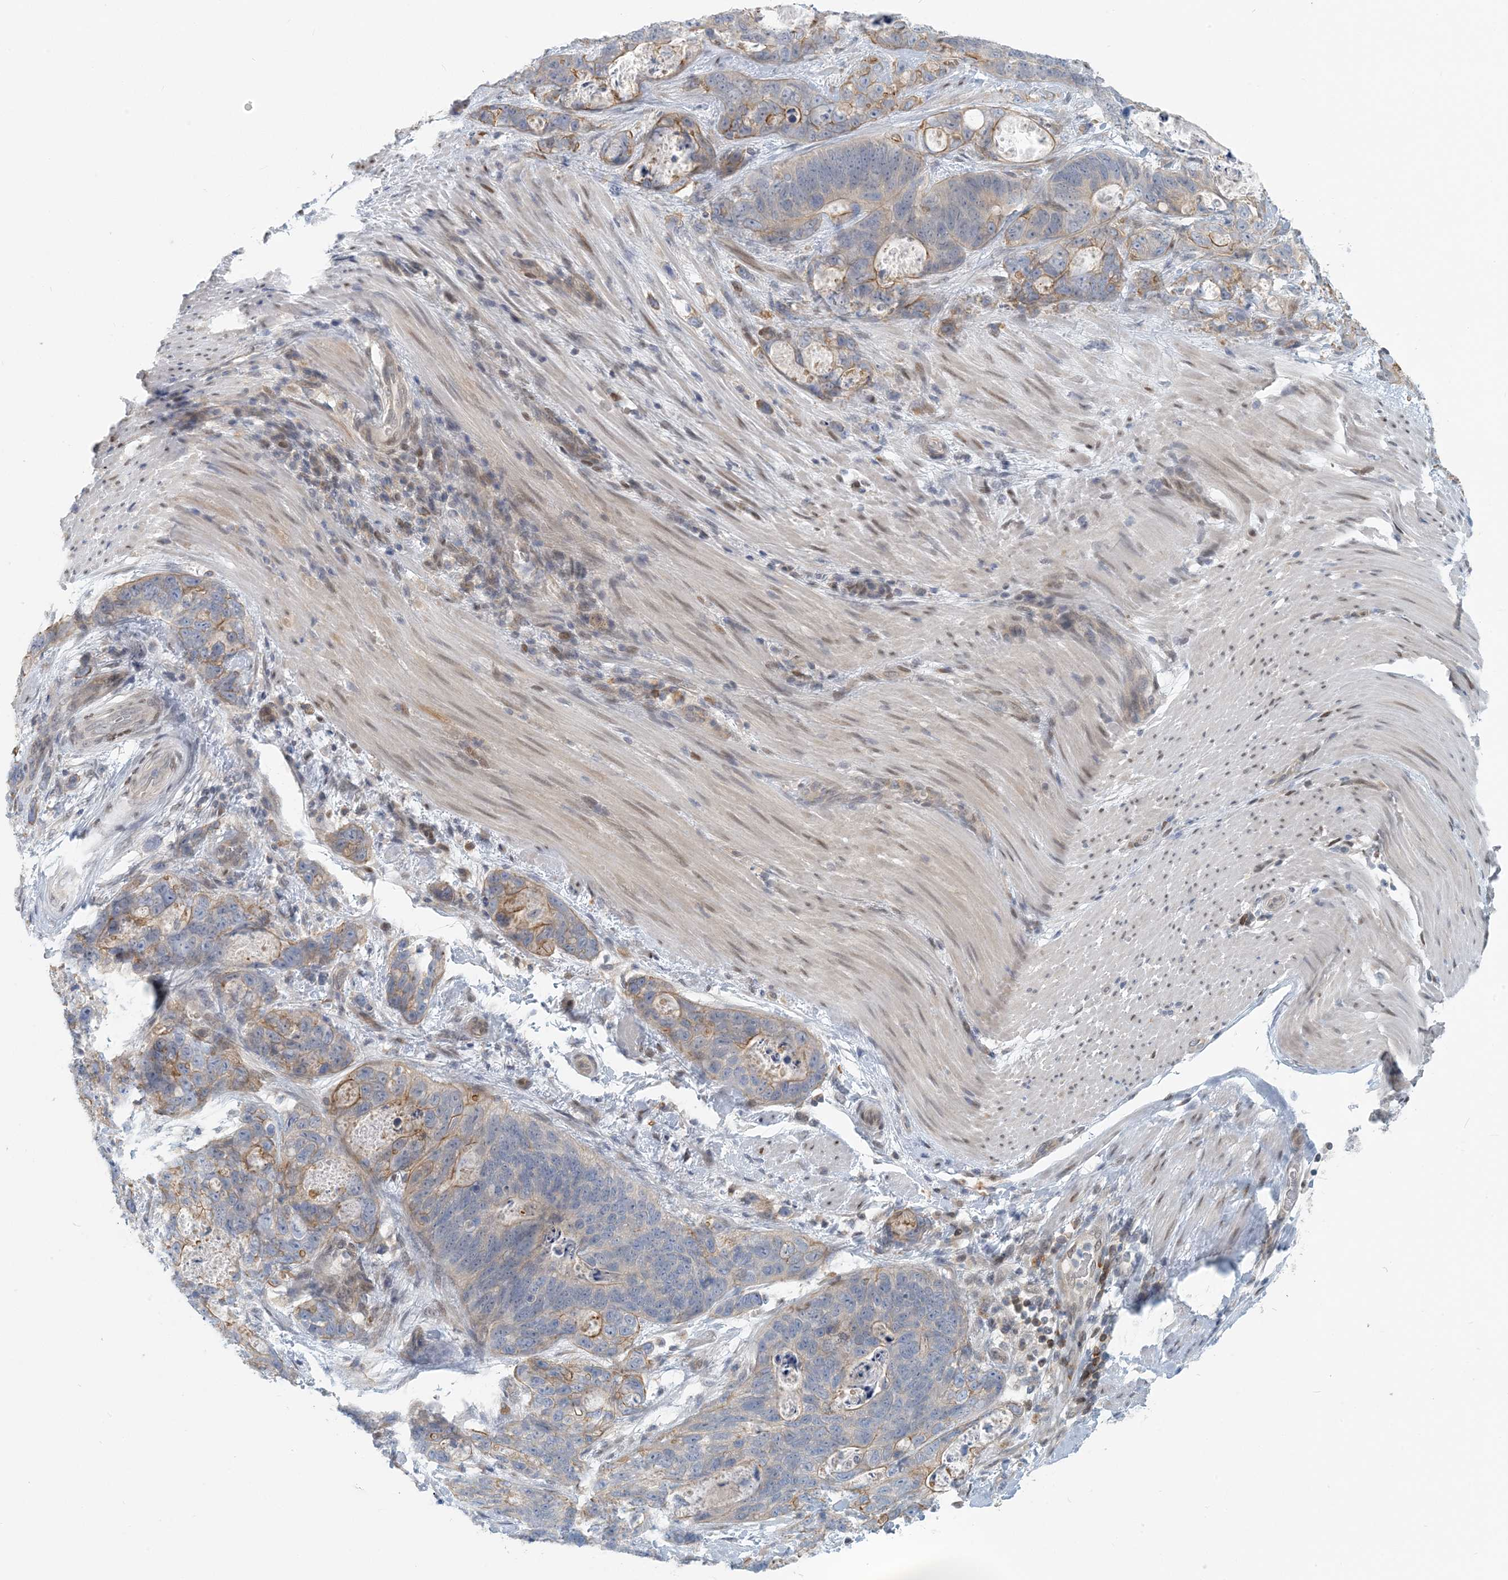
{"staining": {"intensity": "moderate", "quantity": "<25%", "location": "cytoplasmic/membranous"}, "tissue": "stomach cancer", "cell_type": "Tumor cells", "image_type": "cancer", "snomed": [{"axis": "morphology", "description": "Normal tissue, NOS"}, {"axis": "morphology", "description": "Adenocarcinoma, NOS"}, {"axis": "topography", "description": "Stomach"}], "caption": "Protein expression analysis of stomach cancer displays moderate cytoplasmic/membranous positivity in approximately <25% of tumor cells. (IHC, brightfield microscopy, high magnification).", "gene": "ZC3H12A", "patient": {"sex": "female", "age": 89}}